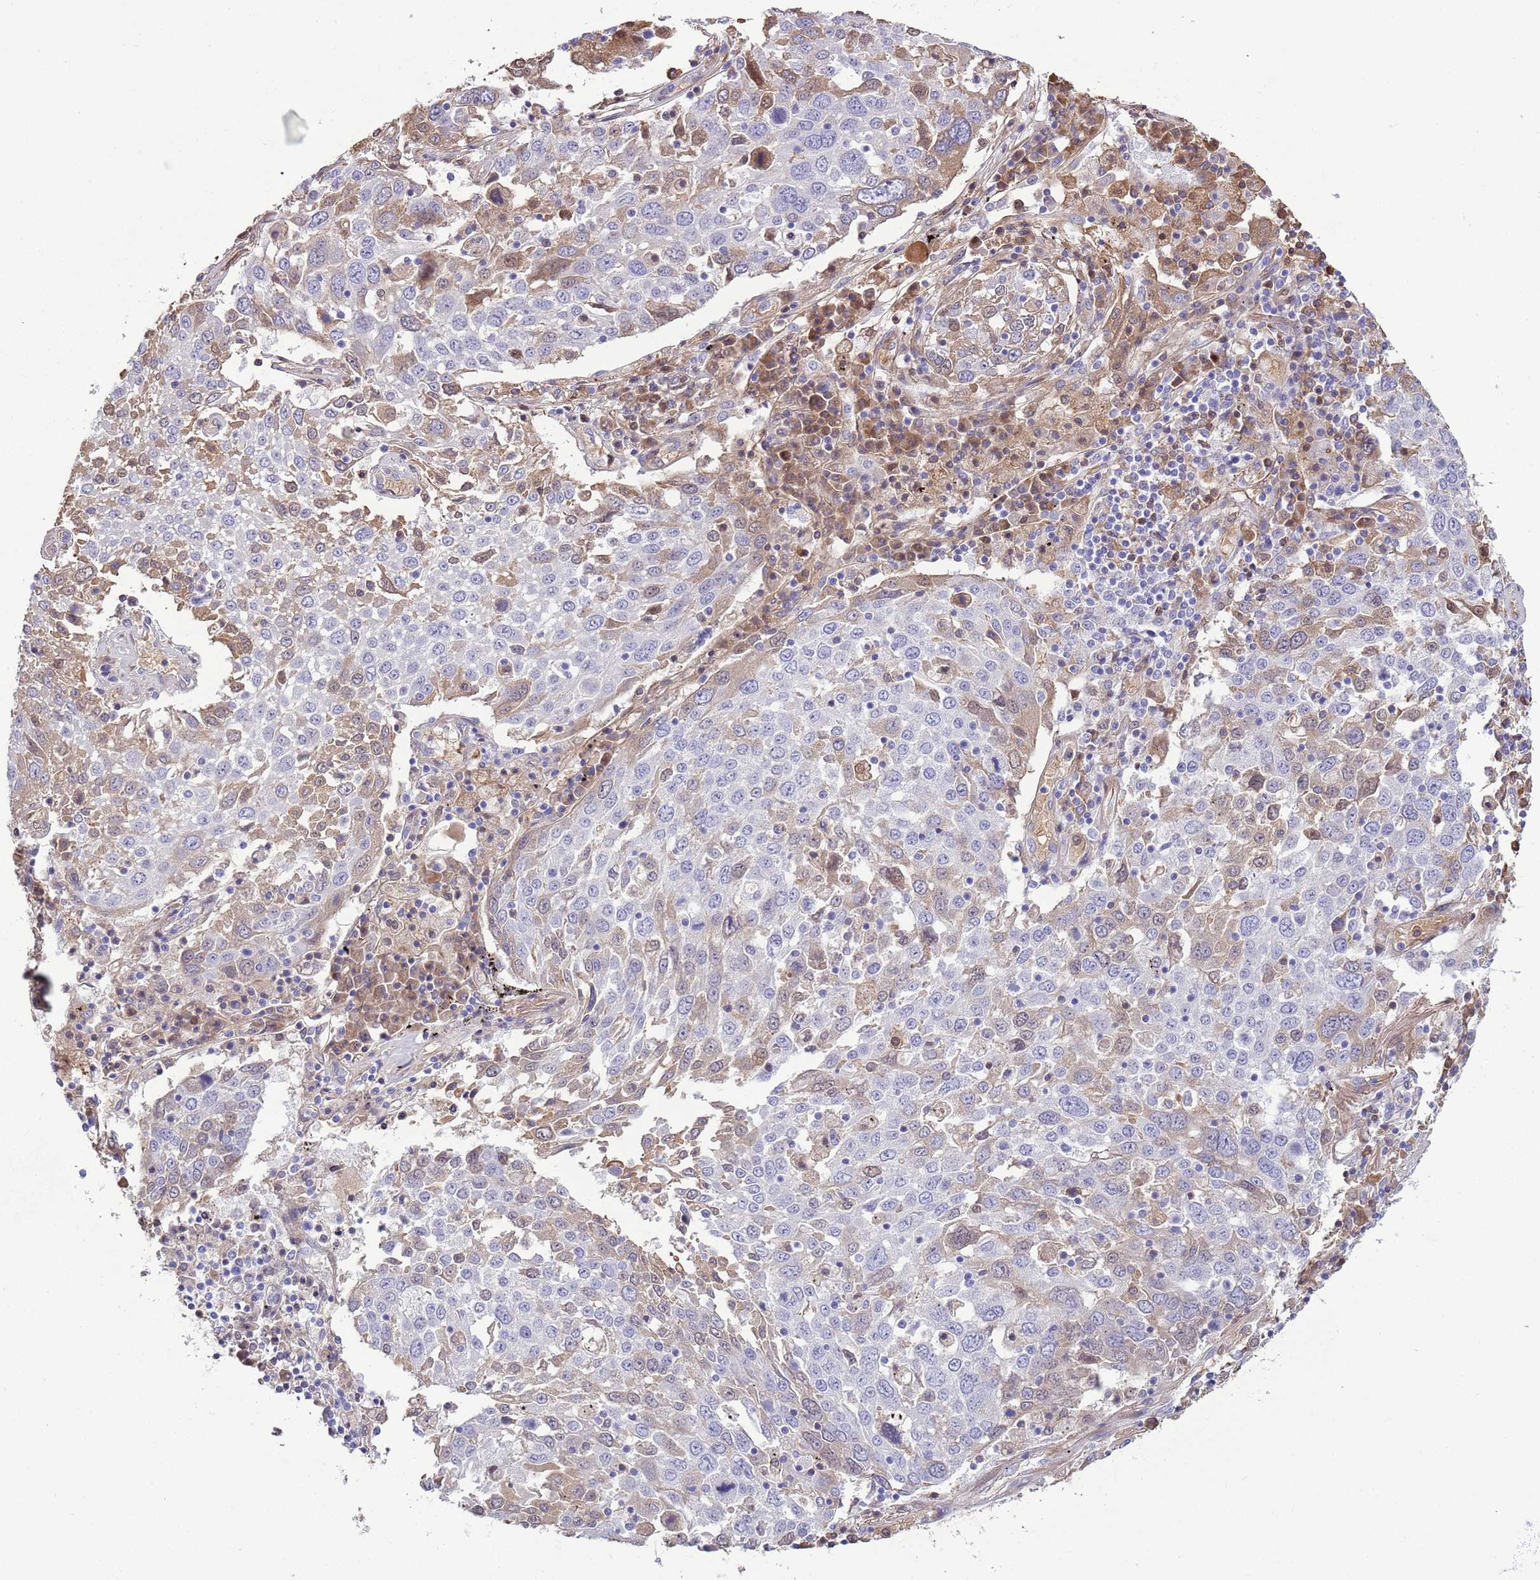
{"staining": {"intensity": "weak", "quantity": "<25%", "location": "cytoplasmic/membranous"}, "tissue": "lung cancer", "cell_type": "Tumor cells", "image_type": "cancer", "snomed": [{"axis": "morphology", "description": "Squamous cell carcinoma, NOS"}, {"axis": "topography", "description": "Lung"}], "caption": "A high-resolution photomicrograph shows IHC staining of lung cancer, which reveals no significant expression in tumor cells.", "gene": "ABHD17C", "patient": {"sex": "male", "age": 65}}